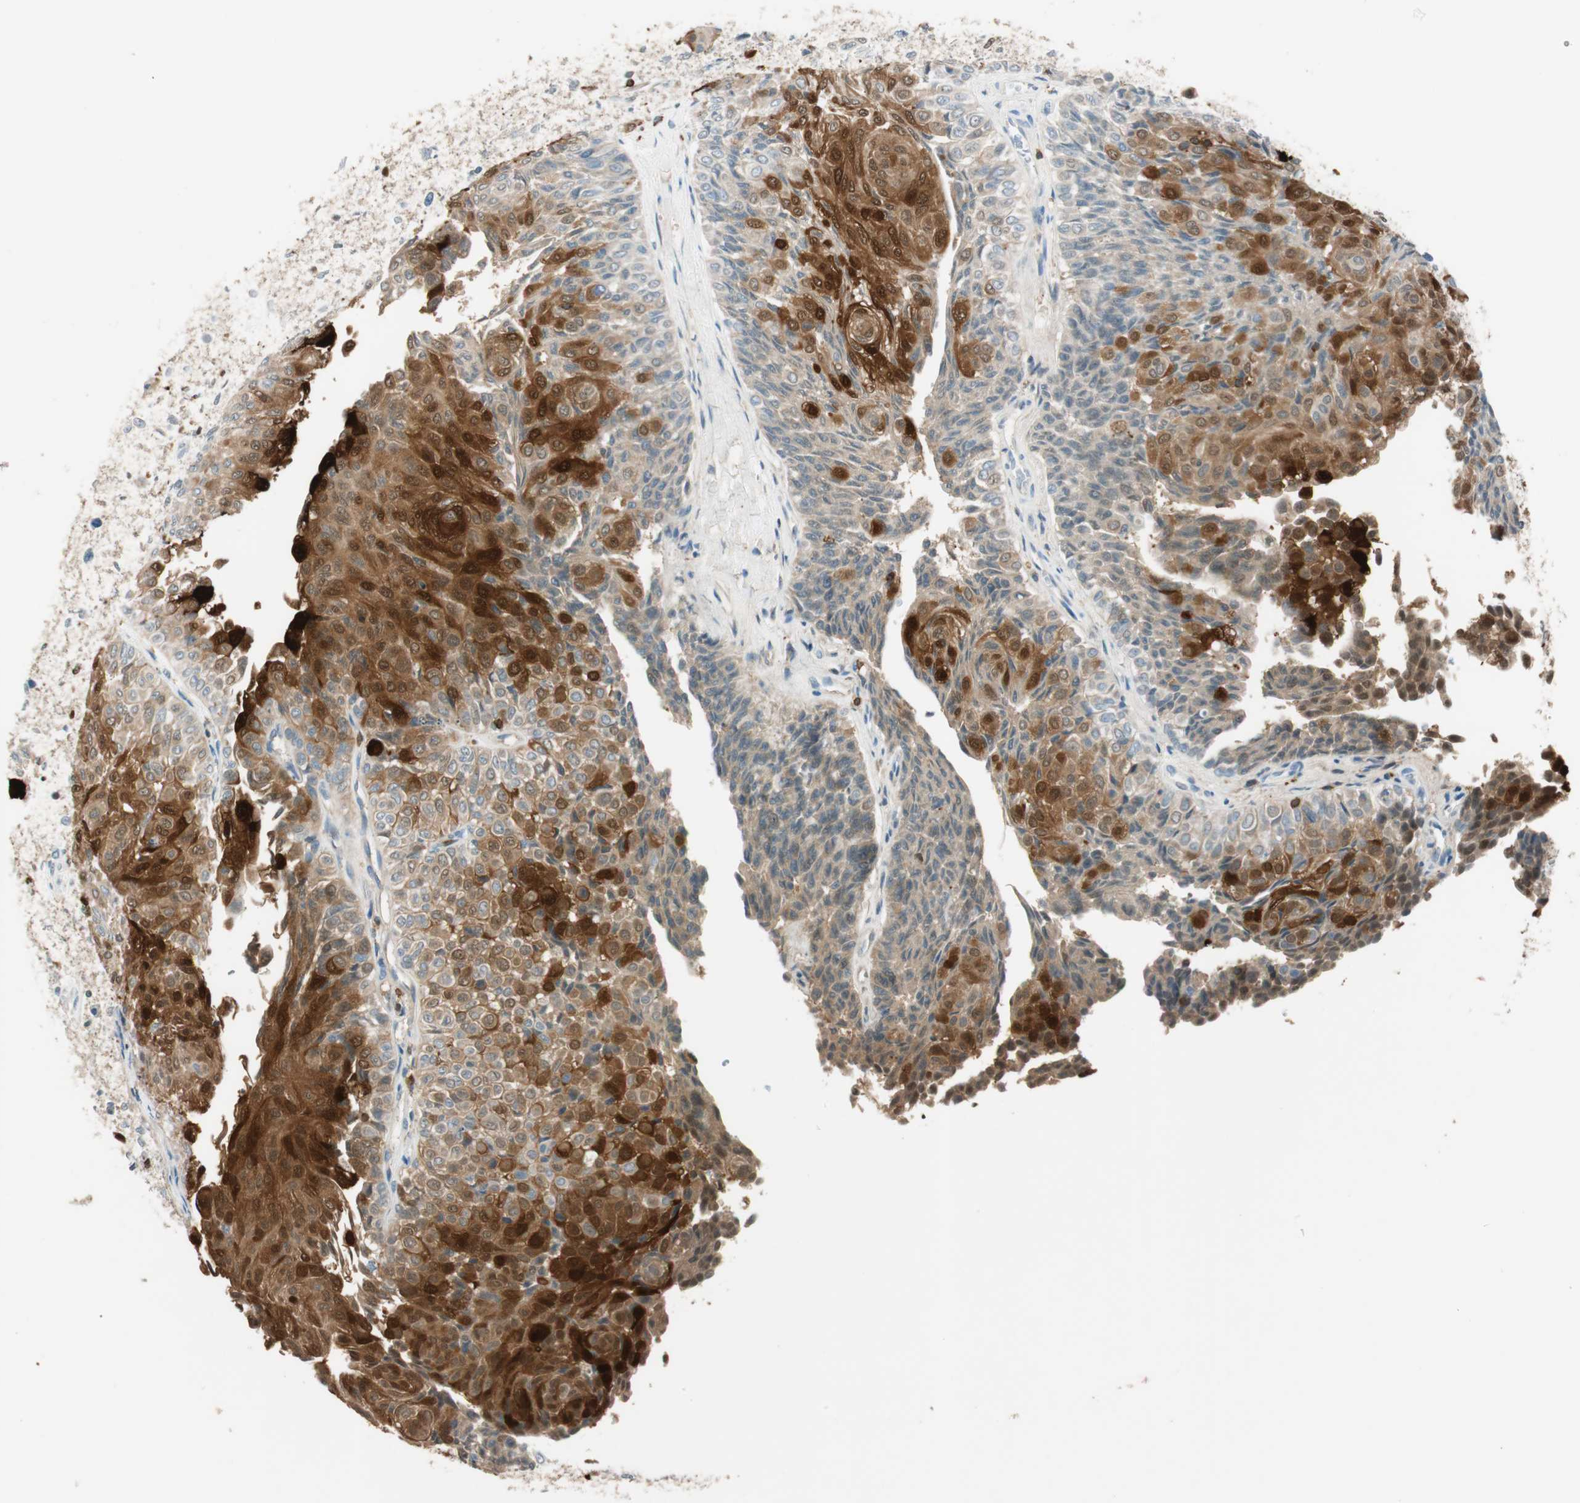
{"staining": {"intensity": "strong", "quantity": "25%-75%", "location": "cytoplasmic/membranous"}, "tissue": "urothelial cancer", "cell_type": "Tumor cells", "image_type": "cancer", "snomed": [{"axis": "morphology", "description": "Urothelial carcinoma, Low grade"}, {"axis": "topography", "description": "Urinary bladder"}], "caption": "Protein positivity by immunohistochemistry (IHC) reveals strong cytoplasmic/membranous staining in approximately 25%-75% of tumor cells in urothelial cancer.", "gene": "HPGD", "patient": {"sex": "male", "age": 78}}